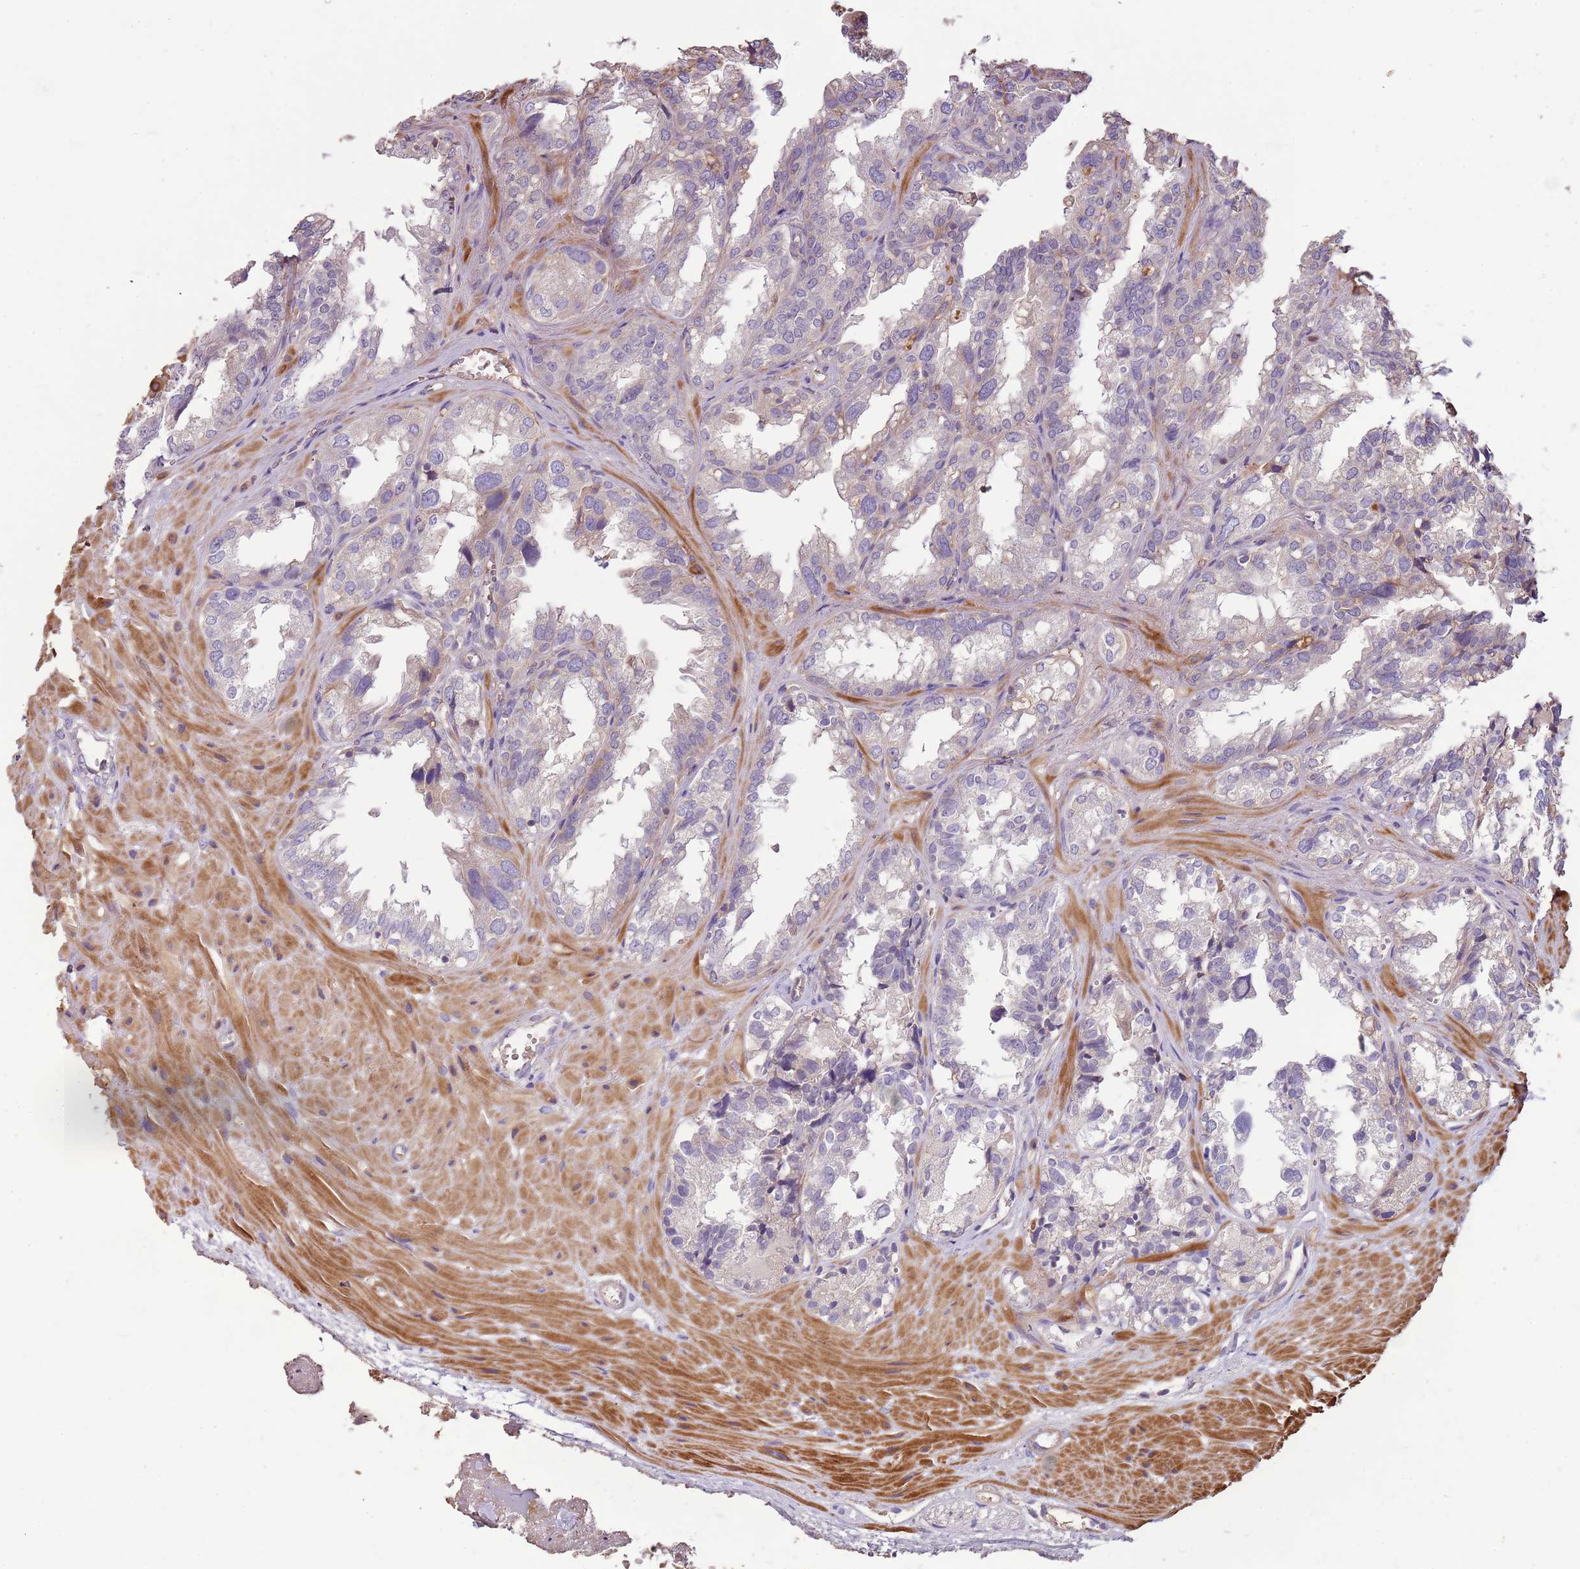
{"staining": {"intensity": "weak", "quantity": "<25%", "location": "cytoplasmic/membranous"}, "tissue": "seminal vesicle", "cell_type": "Glandular cells", "image_type": "normal", "snomed": [{"axis": "morphology", "description": "Normal tissue, NOS"}, {"axis": "topography", "description": "Prostate"}, {"axis": "topography", "description": "Seminal veicle"}], "caption": "Immunohistochemistry (IHC) image of benign seminal vesicle: human seminal vesicle stained with DAB displays no significant protein staining in glandular cells.", "gene": "FECH", "patient": {"sex": "male", "age": 51}}